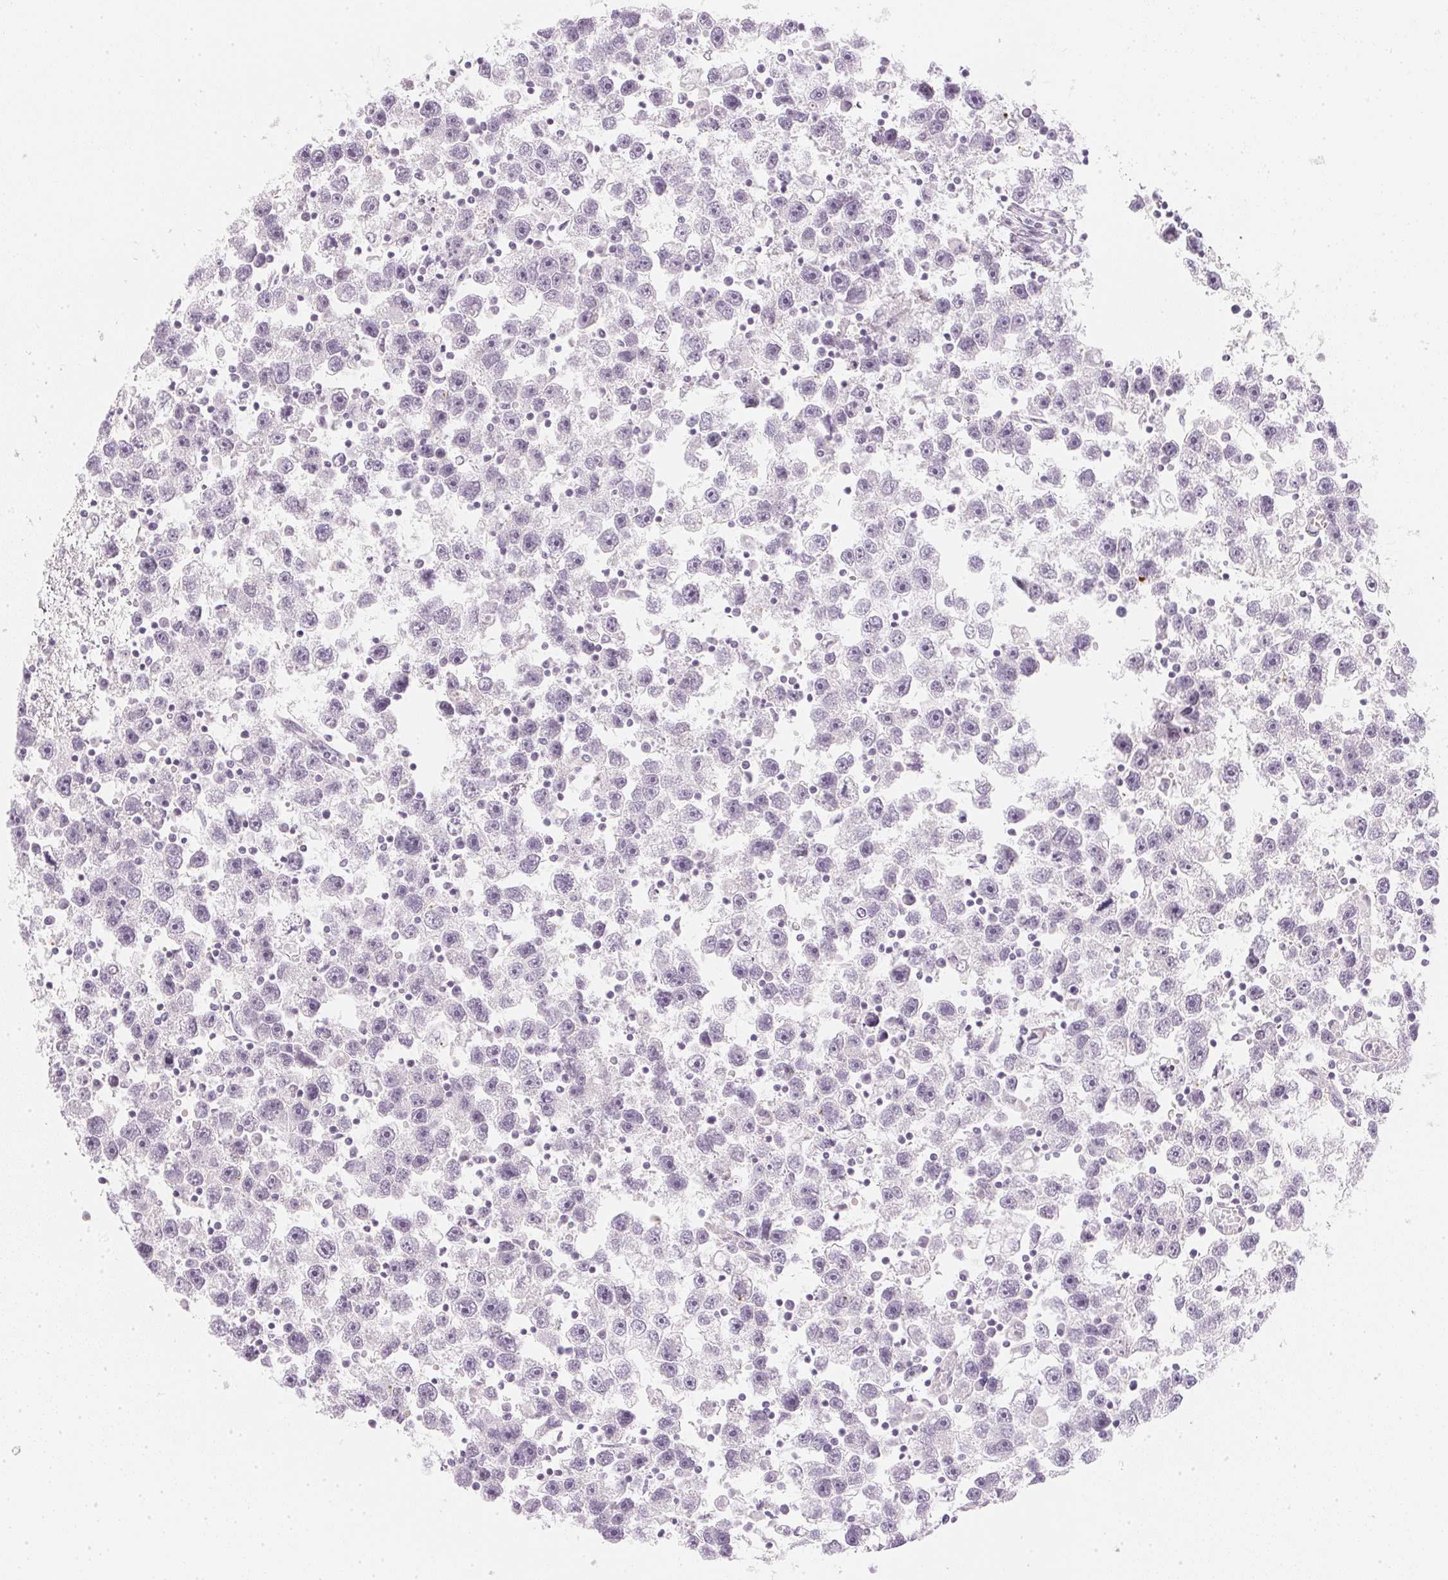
{"staining": {"intensity": "negative", "quantity": "none", "location": "none"}, "tissue": "testis cancer", "cell_type": "Tumor cells", "image_type": "cancer", "snomed": [{"axis": "morphology", "description": "Seminoma, NOS"}, {"axis": "topography", "description": "Testis"}], "caption": "Tumor cells are negative for protein expression in human testis seminoma.", "gene": "CHST4", "patient": {"sex": "male", "age": 30}}